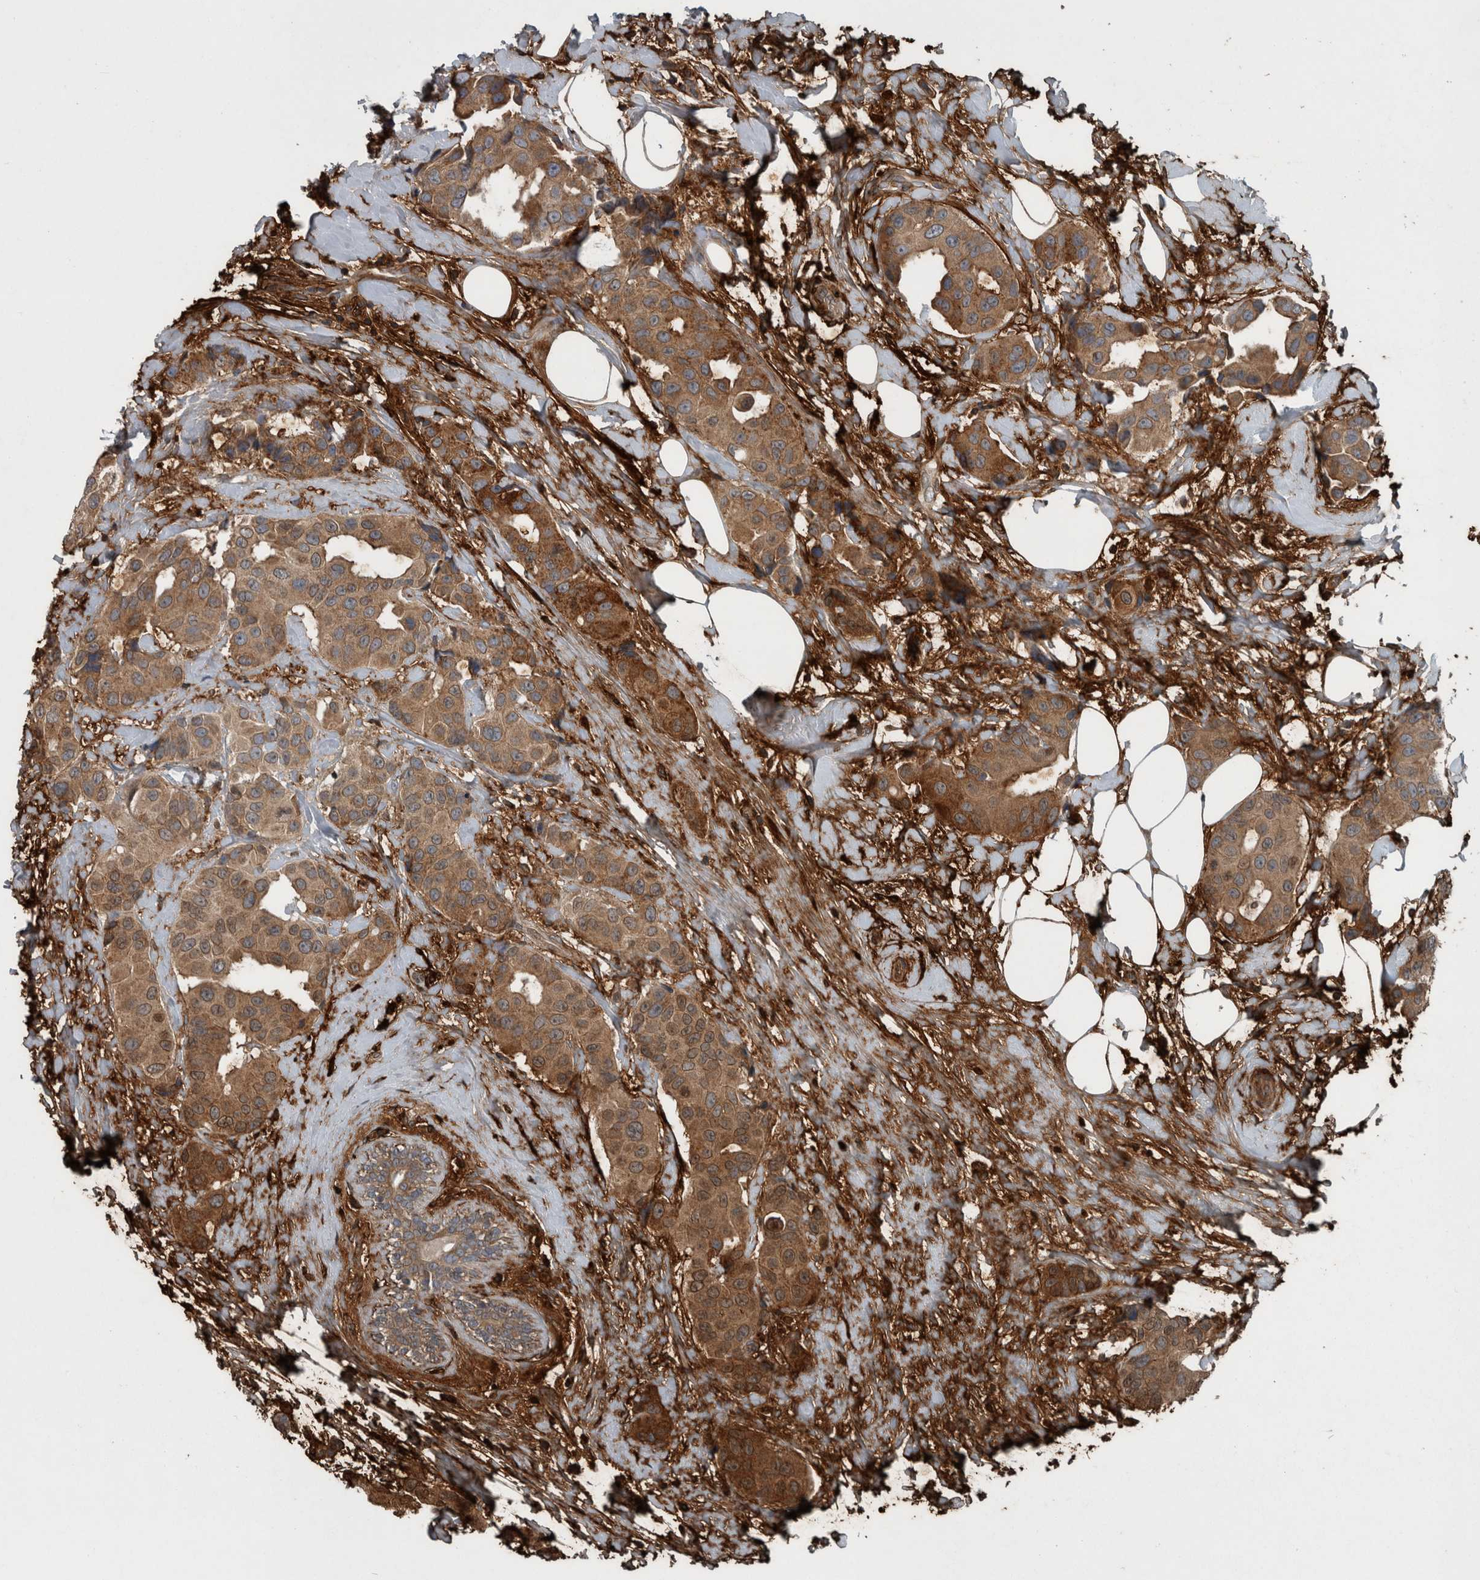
{"staining": {"intensity": "moderate", "quantity": ">75%", "location": "cytoplasmic/membranous"}, "tissue": "breast cancer", "cell_type": "Tumor cells", "image_type": "cancer", "snomed": [{"axis": "morphology", "description": "Normal tissue, NOS"}, {"axis": "morphology", "description": "Duct carcinoma"}, {"axis": "topography", "description": "Breast"}], "caption": "This histopathology image displays breast cancer stained with immunohistochemistry to label a protein in brown. The cytoplasmic/membranous of tumor cells show moderate positivity for the protein. Nuclei are counter-stained blue.", "gene": "EXOC8", "patient": {"sex": "female", "age": 39}}